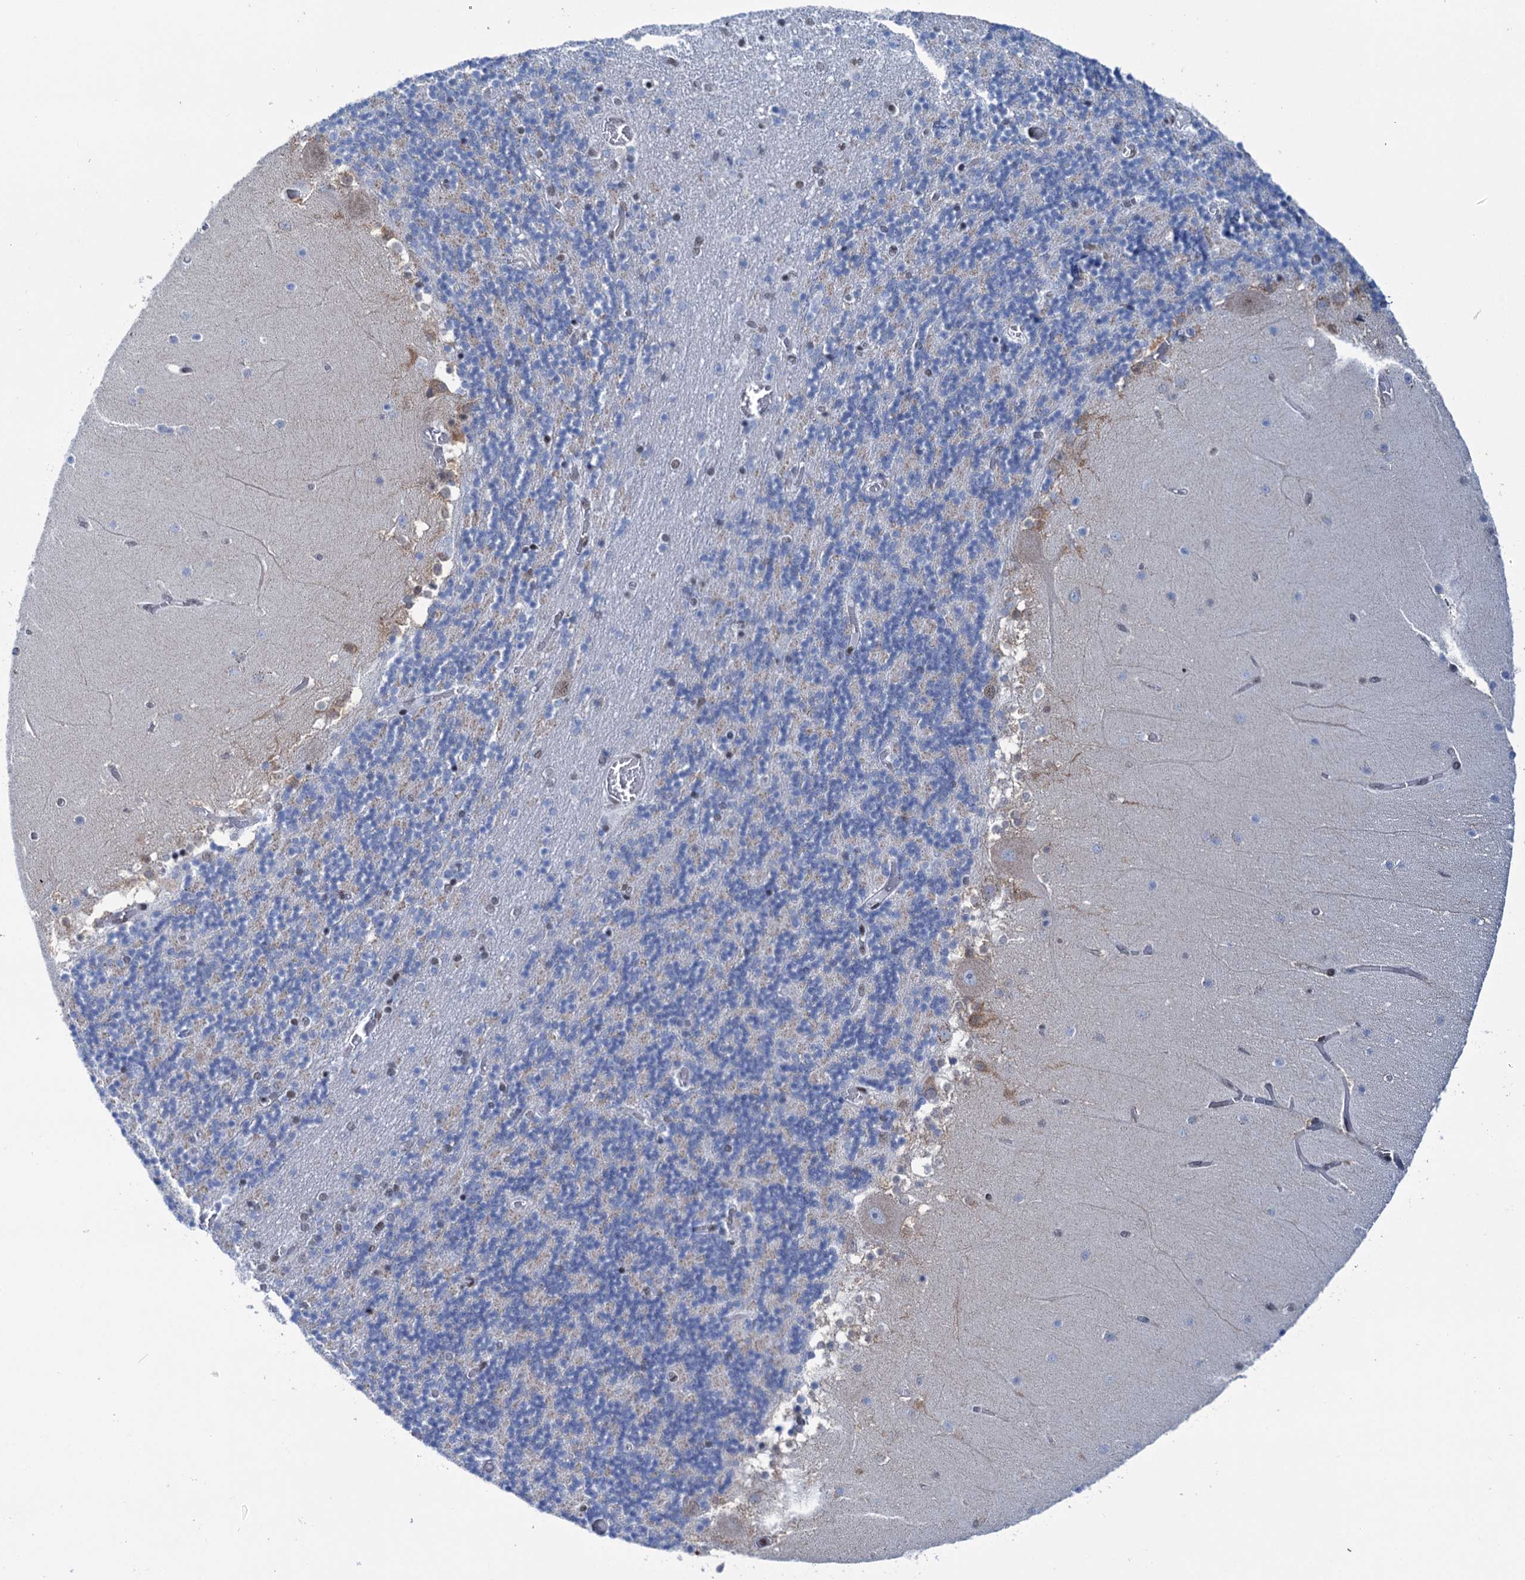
{"staining": {"intensity": "weak", "quantity": "25%-75%", "location": "nuclear"}, "tissue": "cerebellum", "cell_type": "Cells in granular layer", "image_type": "normal", "snomed": [{"axis": "morphology", "description": "Normal tissue, NOS"}, {"axis": "topography", "description": "Cerebellum"}], "caption": "A low amount of weak nuclear expression is seen in approximately 25%-75% of cells in granular layer in normal cerebellum. Immunohistochemistry (ihc) stains the protein in brown and the nuclei are stained blue.", "gene": "SREK1", "patient": {"sex": "female", "age": 28}}